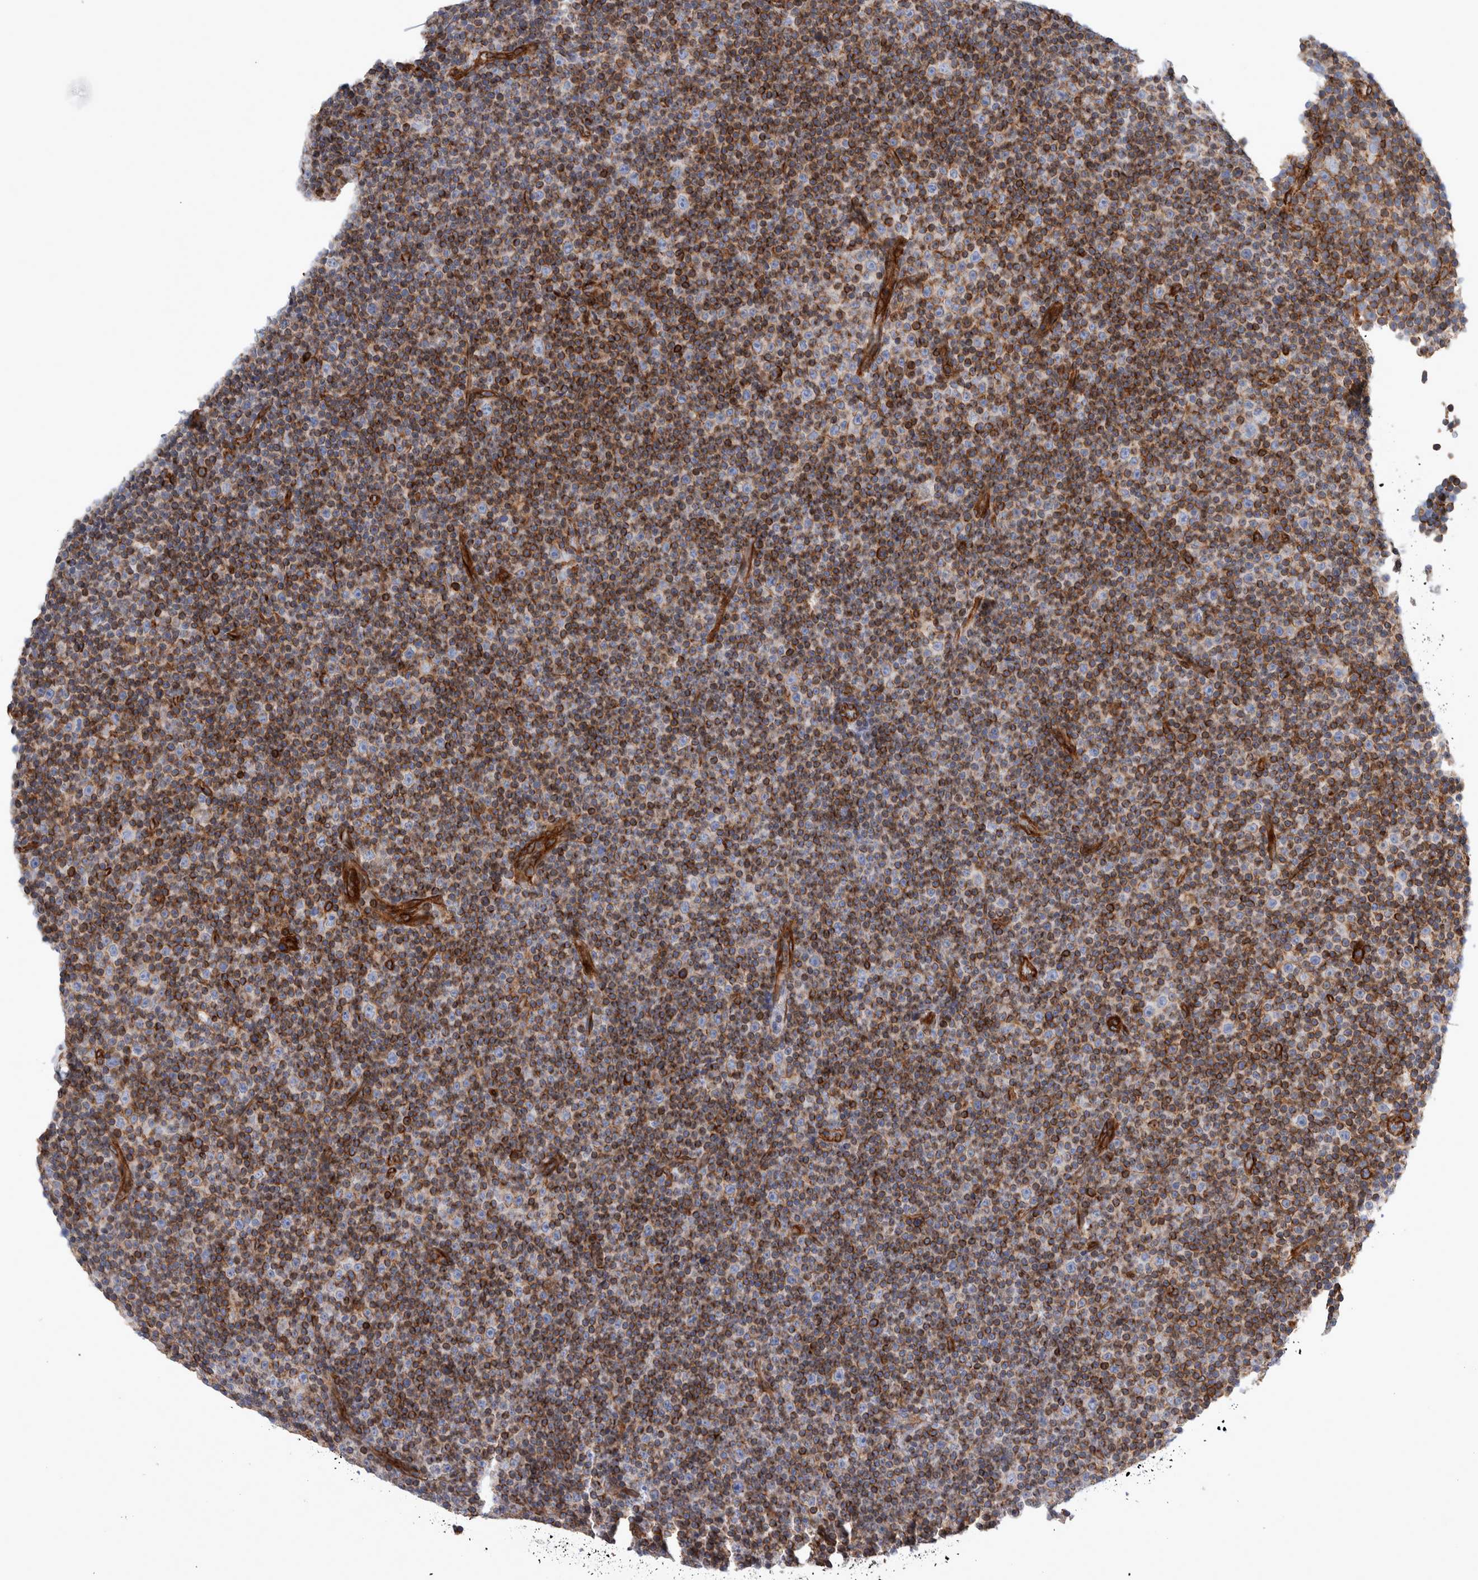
{"staining": {"intensity": "moderate", "quantity": ">75%", "location": "cytoplasmic/membranous"}, "tissue": "lymphoma", "cell_type": "Tumor cells", "image_type": "cancer", "snomed": [{"axis": "morphology", "description": "Malignant lymphoma, non-Hodgkin's type, Low grade"}, {"axis": "topography", "description": "Lymph node"}], "caption": "Human low-grade malignant lymphoma, non-Hodgkin's type stained for a protein (brown) exhibits moderate cytoplasmic/membranous positive expression in approximately >75% of tumor cells.", "gene": "PLEC", "patient": {"sex": "female", "age": 67}}